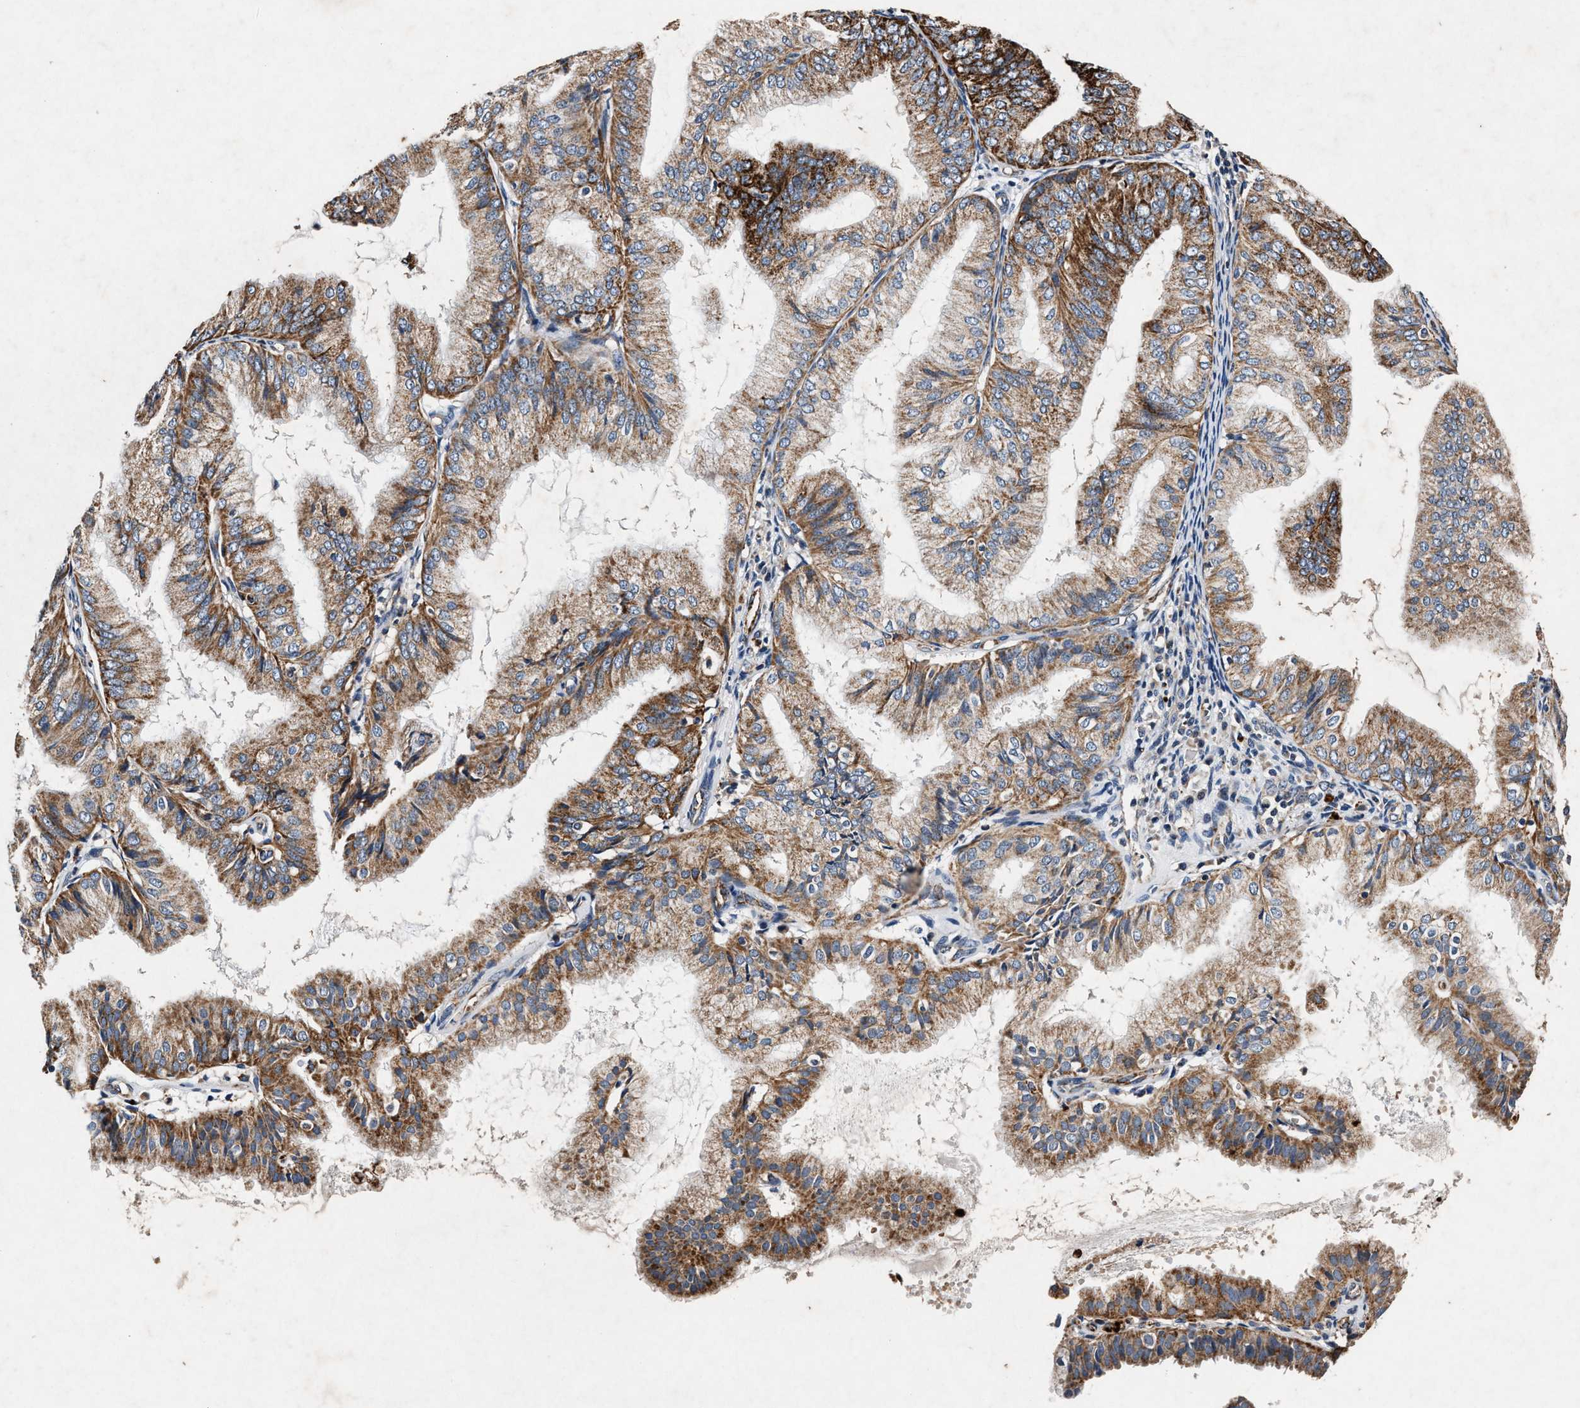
{"staining": {"intensity": "strong", "quantity": ">75%", "location": "cytoplasmic/membranous"}, "tissue": "endometrial cancer", "cell_type": "Tumor cells", "image_type": "cancer", "snomed": [{"axis": "morphology", "description": "Adenocarcinoma, NOS"}, {"axis": "topography", "description": "Endometrium"}], "caption": "Endometrial cancer stained with DAB (3,3'-diaminobenzidine) IHC shows high levels of strong cytoplasmic/membranous staining in about >75% of tumor cells.", "gene": "PKD2L1", "patient": {"sex": "female", "age": 63}}